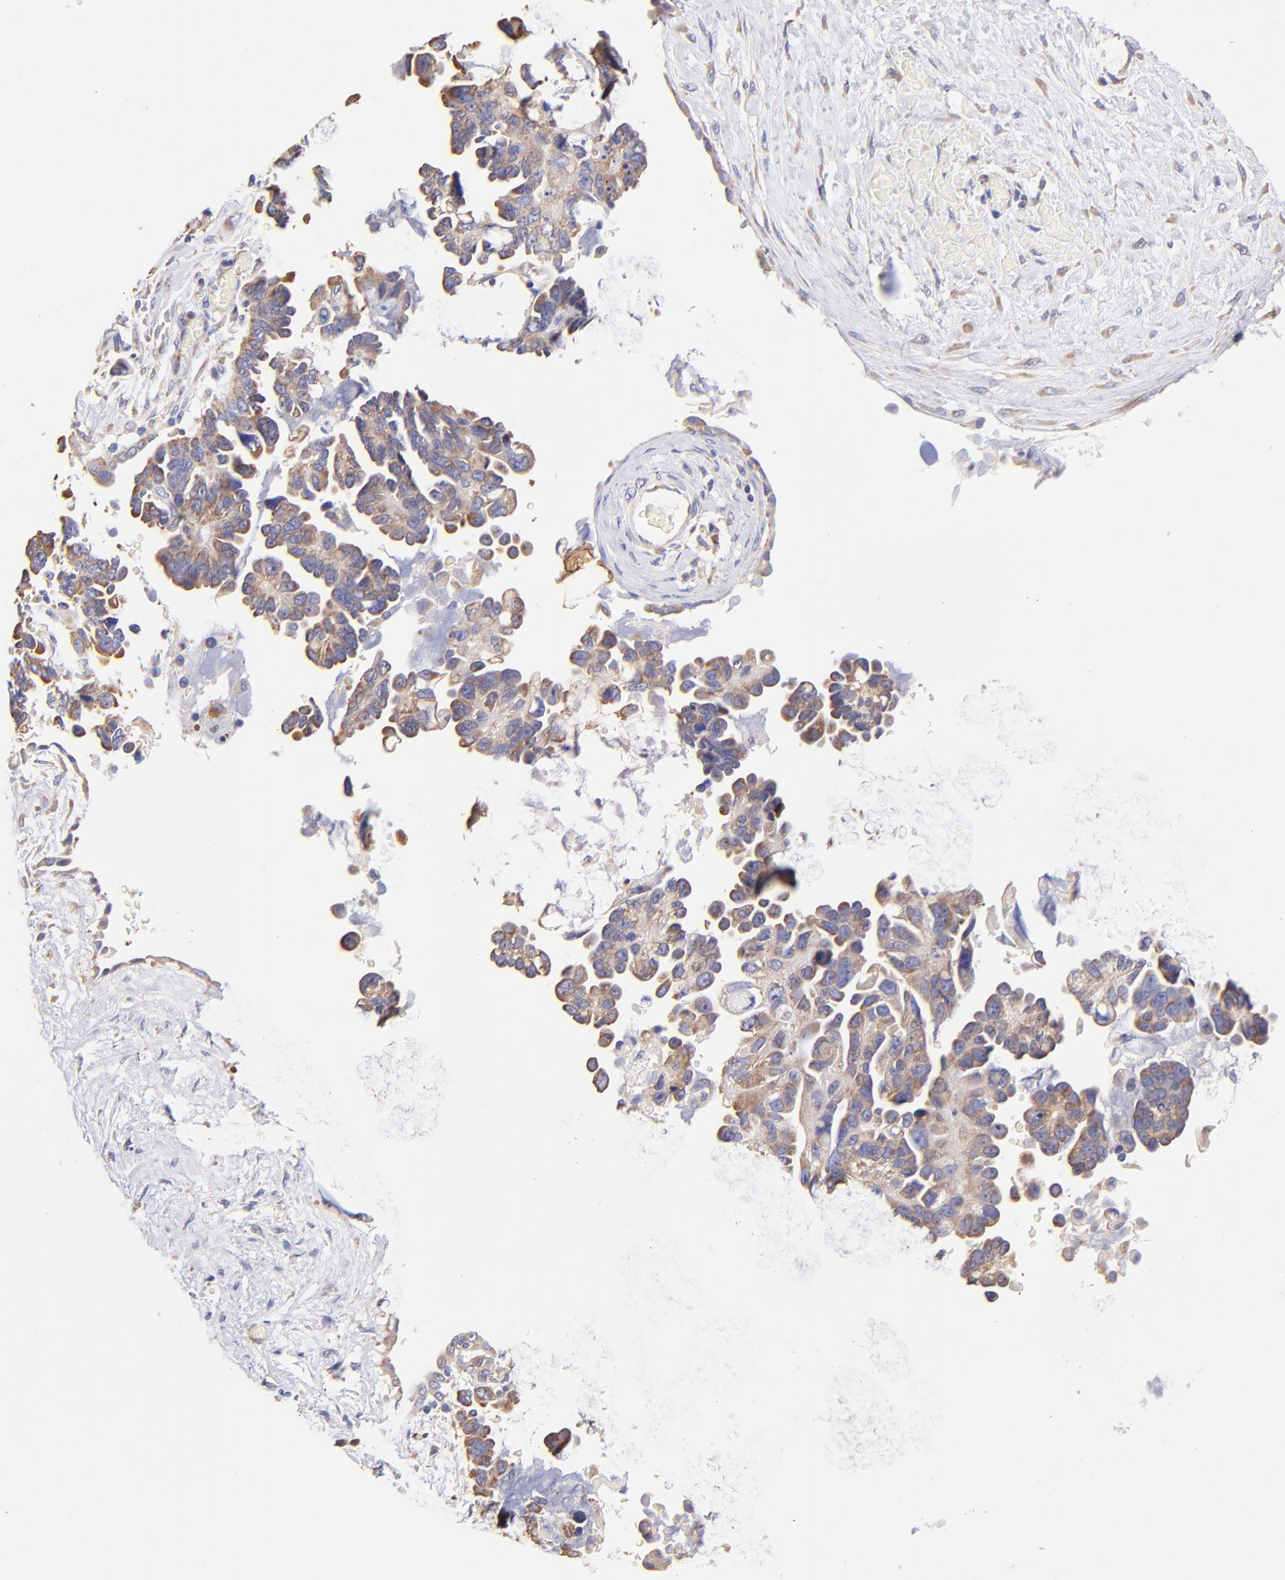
{"staining": {"intensity": "moderate", "quantity": "25%-75%", "location": "cytoplasmic/membranous"}, "tissue": "ovarian cancer", "cell_type": "Tumor cells", "image_type": "cancer", "snomed": [{"axis": "morphology", "description": "Cystadenocarcinoma, serous, NOS"}, {"axis": "topography", "description": "Ovary"}], "caption": "This image reveals immunohistochemistry staining of human ovarian cancer, with medium moderate cytoplasmic/membranous staining in about 25%-75% of tumor cells.", "gene": "RPL30", "patient": {"sex": "female", "age": 63}}